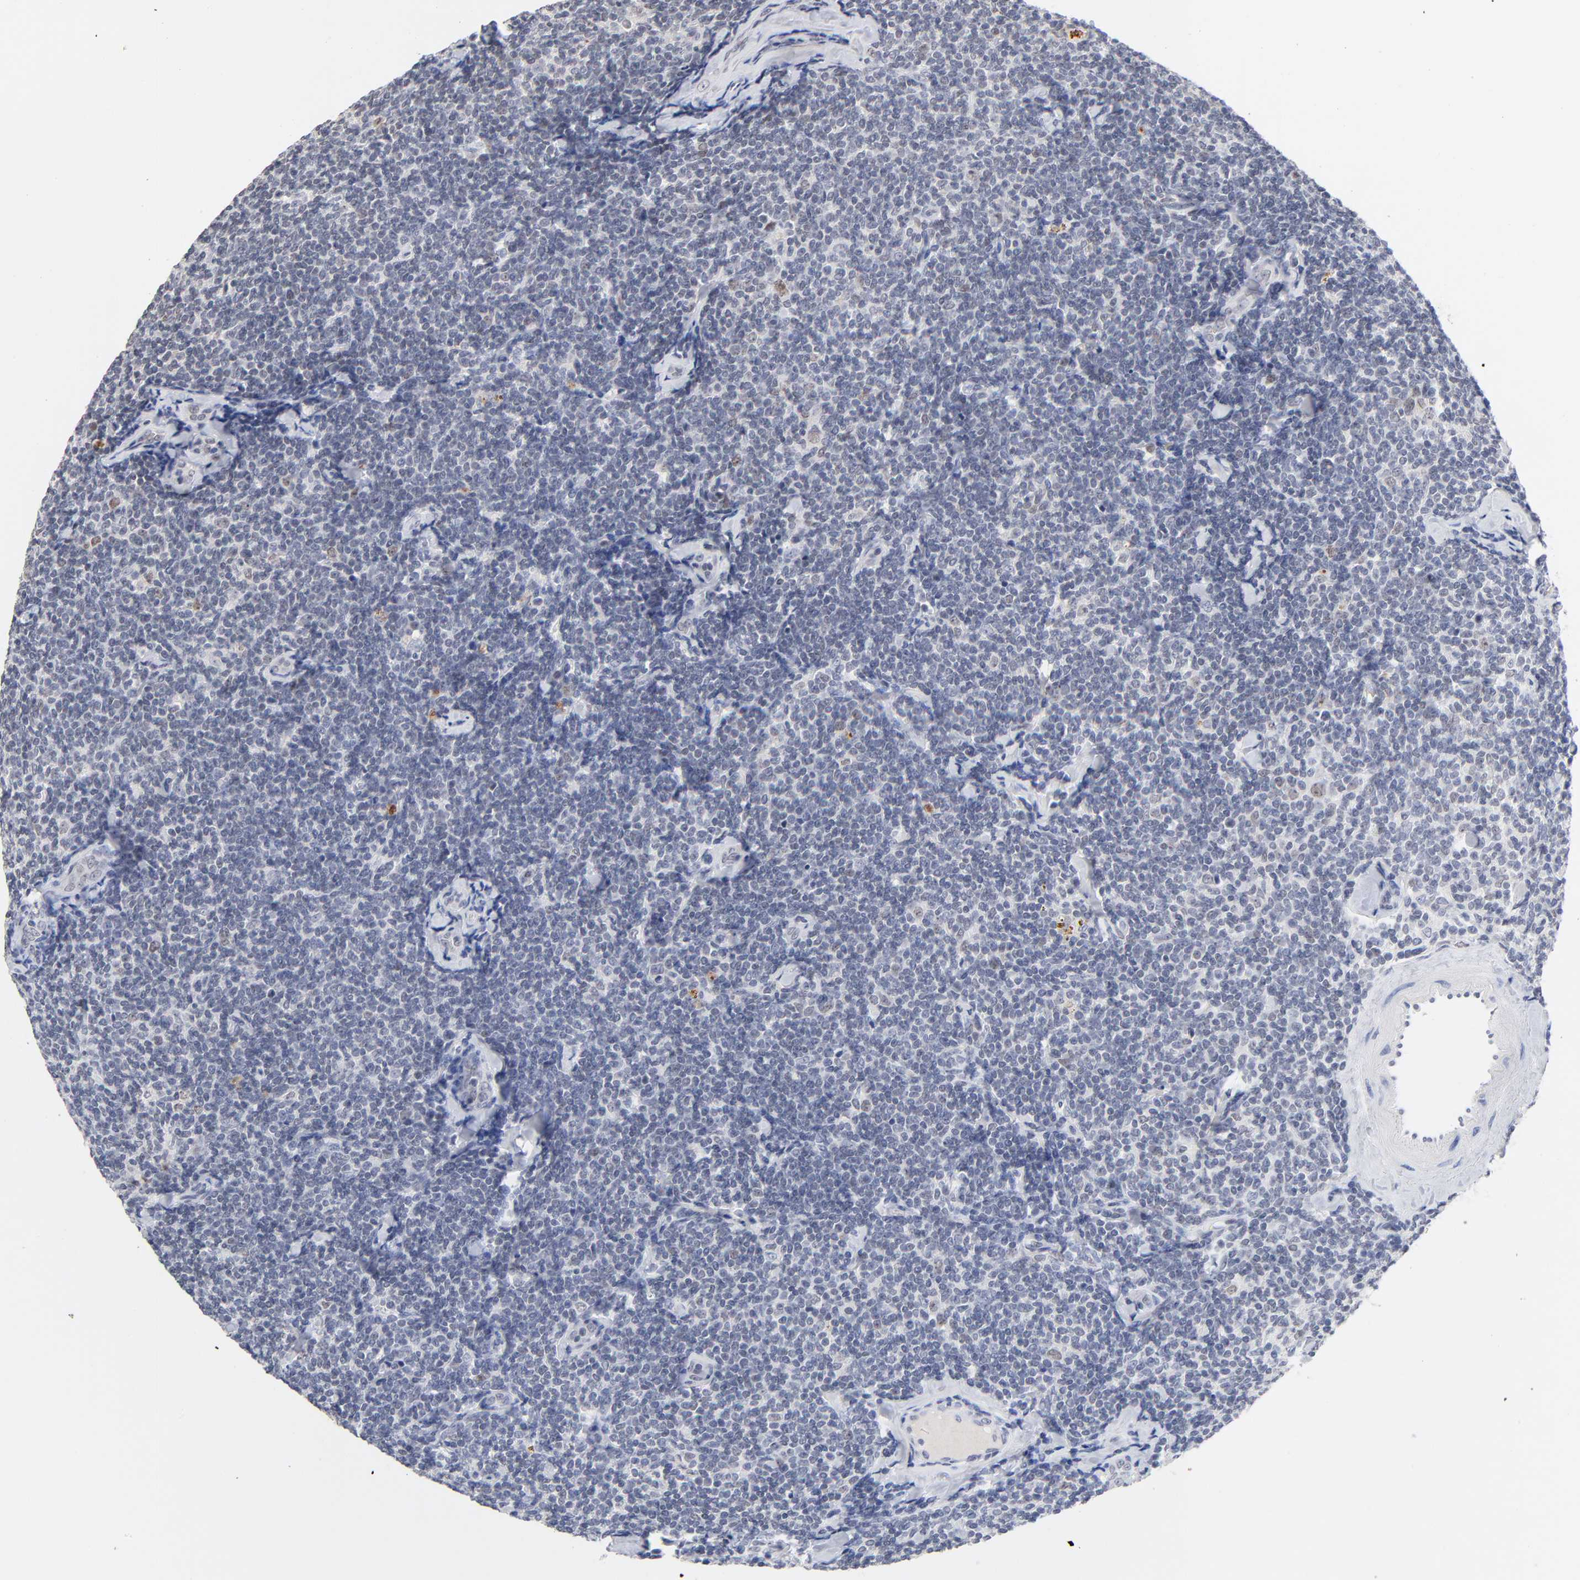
{"staining": {"intensity": "weak", "quantity": "<25%", "location": "nuclear"}, "tissue": "lymphoma", "cell_type": "Tumor cells", "image_type": "cancer", "snomed": [{"axis": "morphology", "description": "Malignant lymphoma, non-Hodgkin's type, Low grade"}, {"axis": "topography", "description": "Lymph node"}], "caption": "Immunohistochemical staining of low-grade malignant lymphoma, non-Hodgkin's type displays no significant staining in tumor cells.", "gene": "ORC2", "patient": {"sex": "female", "age": 56}}